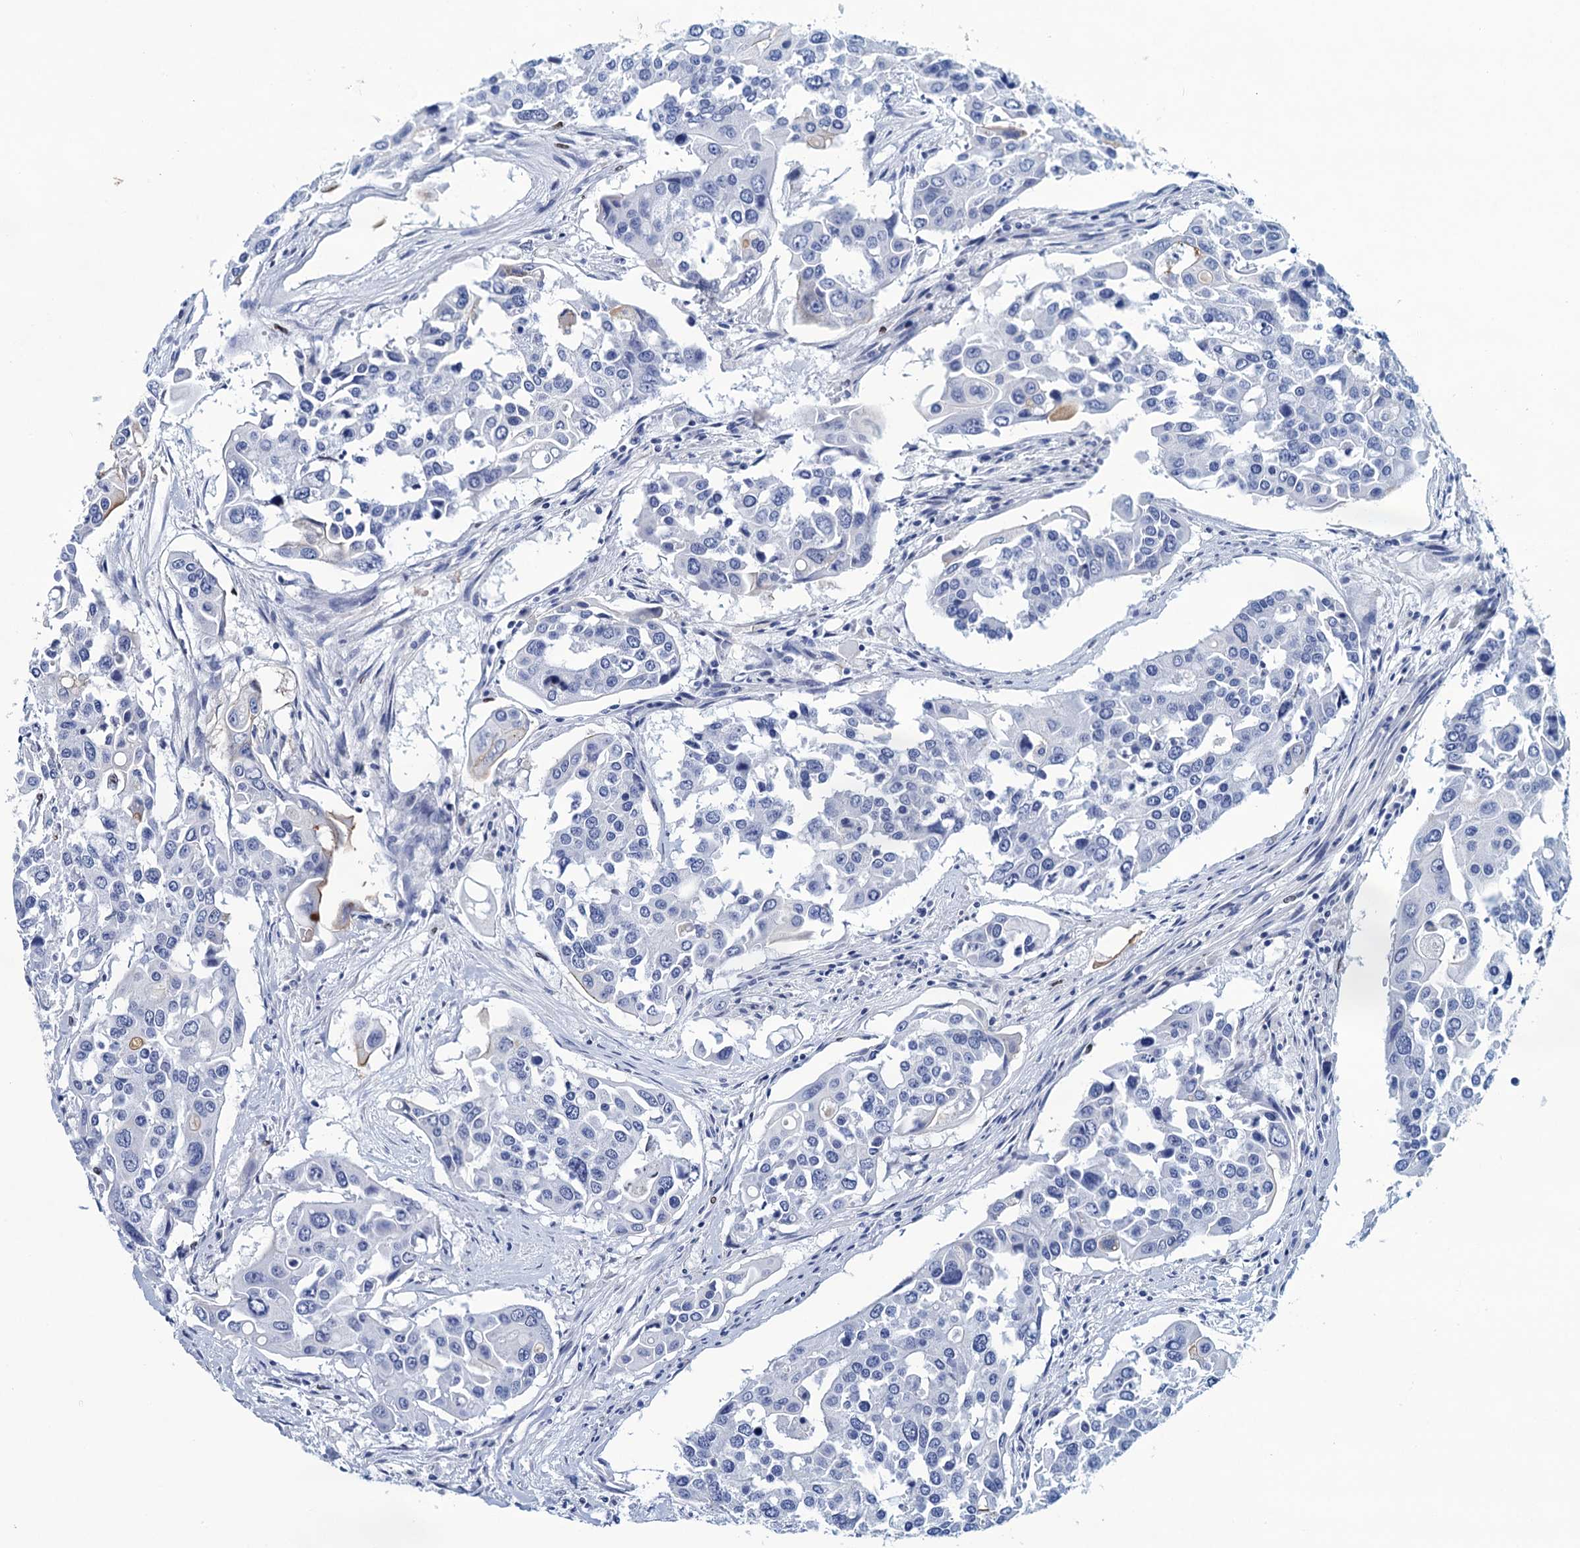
{"staining": {"intensity": "negative", "quantity": "none", "location": "none"}, "tissue": "colorectal cancer", "cell_type": "Tumor cells", "image_type": "cancer", "snomed": [{"axis": "morphology", "description": "Adenocarcinoma, NOS"}, {"axis": "topography", "description": "Colon"}], "caption": "This is an immunohistochemistry (IHC) photomicrograph of human adenocarcinoma (colorectal). There is no staining in tumor cells.", "gene": "RHCG", "patient": {"sex": "male", "age": 77}}